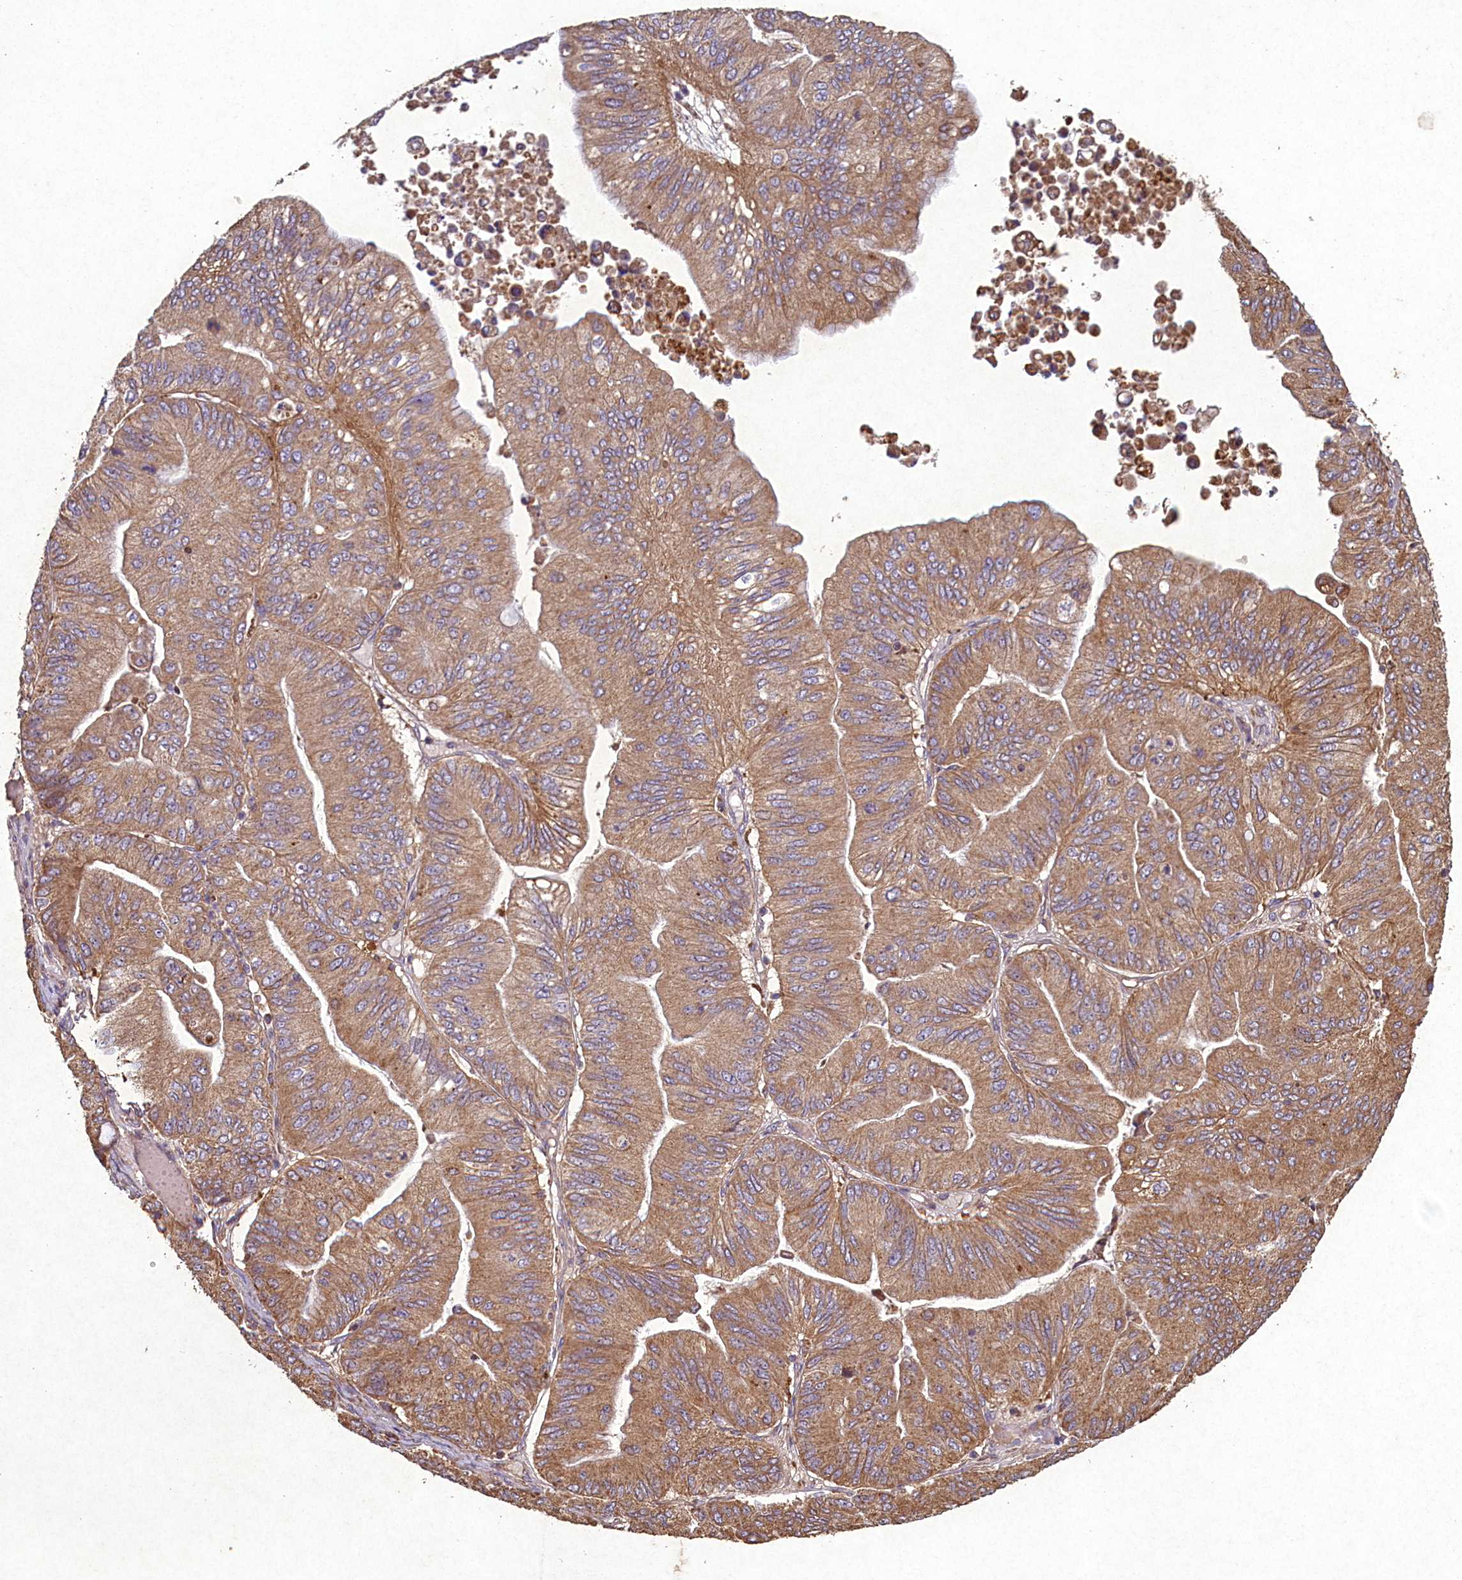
{"staining": {"intensity": "moderate", "quantity": ">75%", "location": "cytoplasmic/membranous"}, "tissue": "ovarian cancer", "cell_type": "Tumor cells", "image_type": "cancer", "snomed": [{"axis": "morphology", "description": "Cystadenocarcinoma, mucinous, NOS"}, {"axis": "topography", "description": "Ovary"}], "caption": "Protein staining of ovarian cancer (mucinous cystadenocarcinoma) tissue displays moderate cytoplasmic/membranous positivity in about >75% of tumor cells. The protein of interest is stained brown, and the nuclei are stained in blue (DAB (3,3'-diaminobenzidine) IHC with brightfield microscopy, high magnification).", "gene": "CIAO2B", "patient": {"sex": "female", "age": 61}}